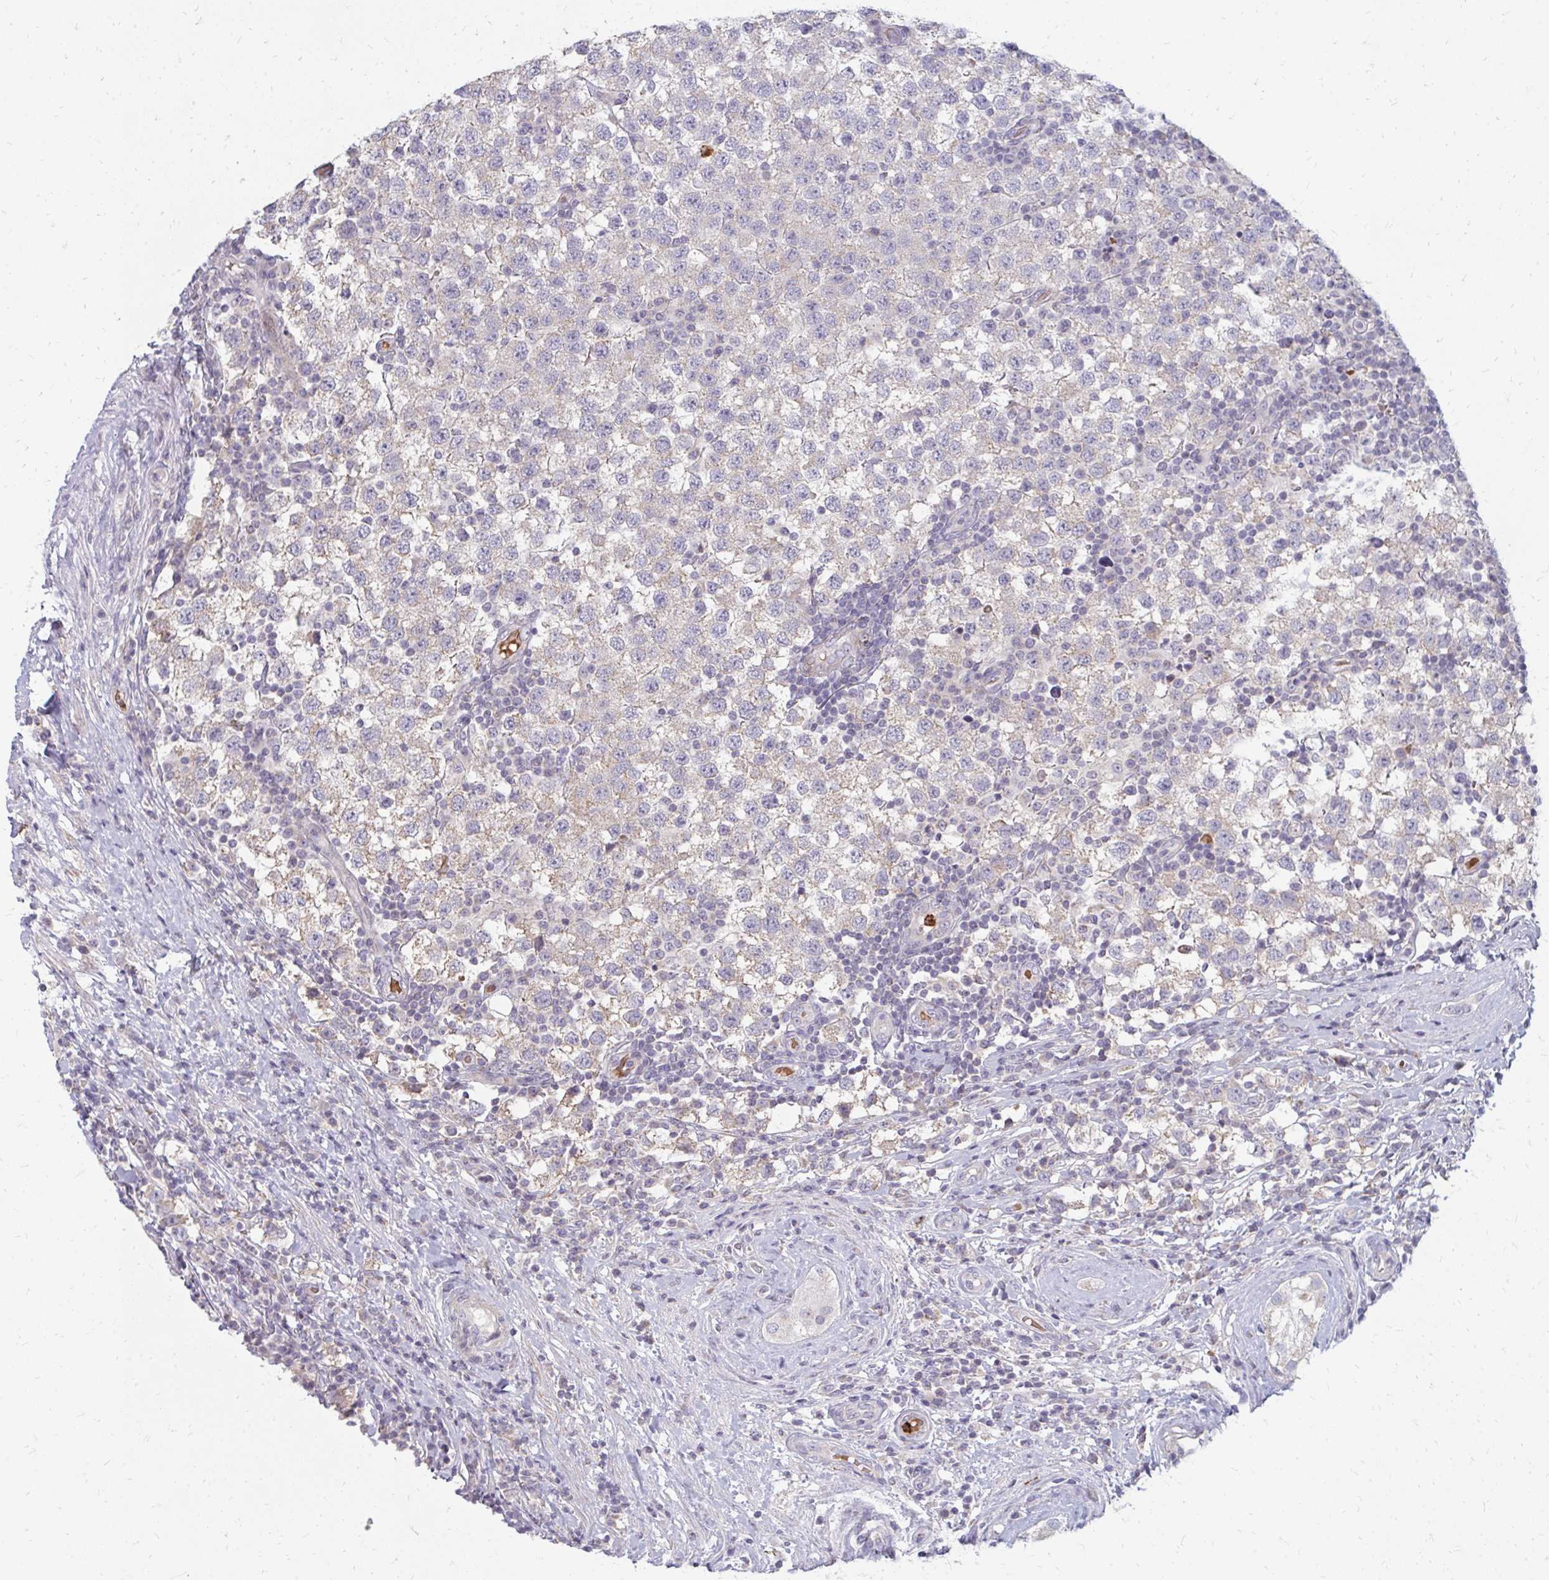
{"staining": {"intensity": "negative", "quantity": "none", "location": "none"}, "tissue": "testis cancer", "cell_type": "Tumor cells", "image_type": "cancer", "snomed": [{"axis": "morphology", "description": "Seminoma, NOS"}, {"axis": "topography", "description": "Testis"}], "caption": "A photomicrograph of human testis cancer is negative for staining in tumor cells.", "gene": "RAB33A", "patient": {"sex": "male", "age": 34}}